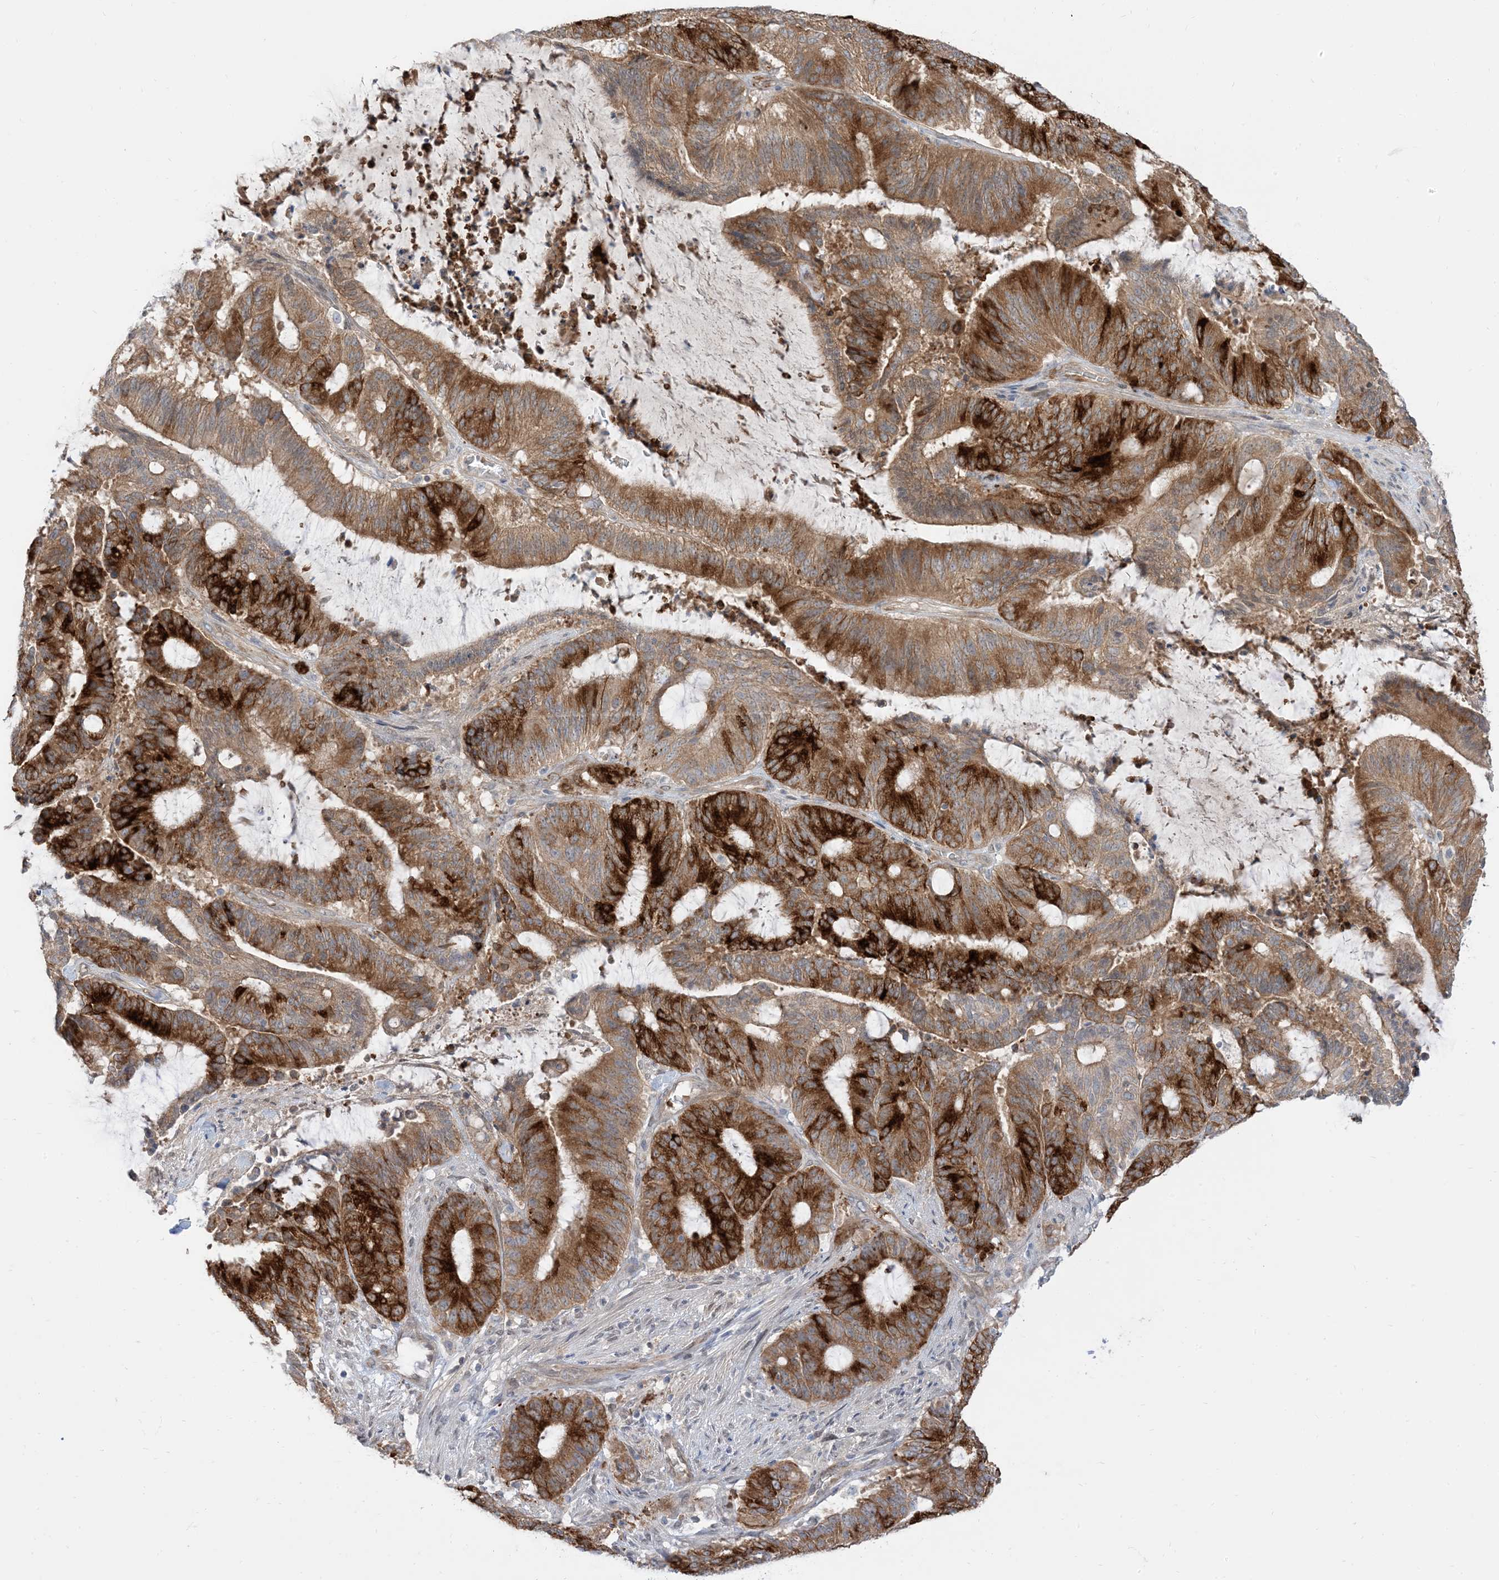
{"staining": {"intensity": "strong", "quantity": ">75%", "location": "cytoplasmic/membranous"}, "tissue": "liver cancer", "cell_type": "Tumor cells", "image_type": "cancer", "snomed": [{"axis": "morphology", "description": "Normal tissue, NOS"}, {"axis": "morphology", "description": "Cholangiocarcinoma"}, {"axis": "topography", "description": "Liver"}, {"axis": "topography", "description": "Peripheral nerve tissue"}], "caption": "Cholangiocarcinoma (liver) stained with a protein marker exhibits strong staining in tumor cells.", "gene": "RIN1", "patient": {"sex": "female", "age": 73}}